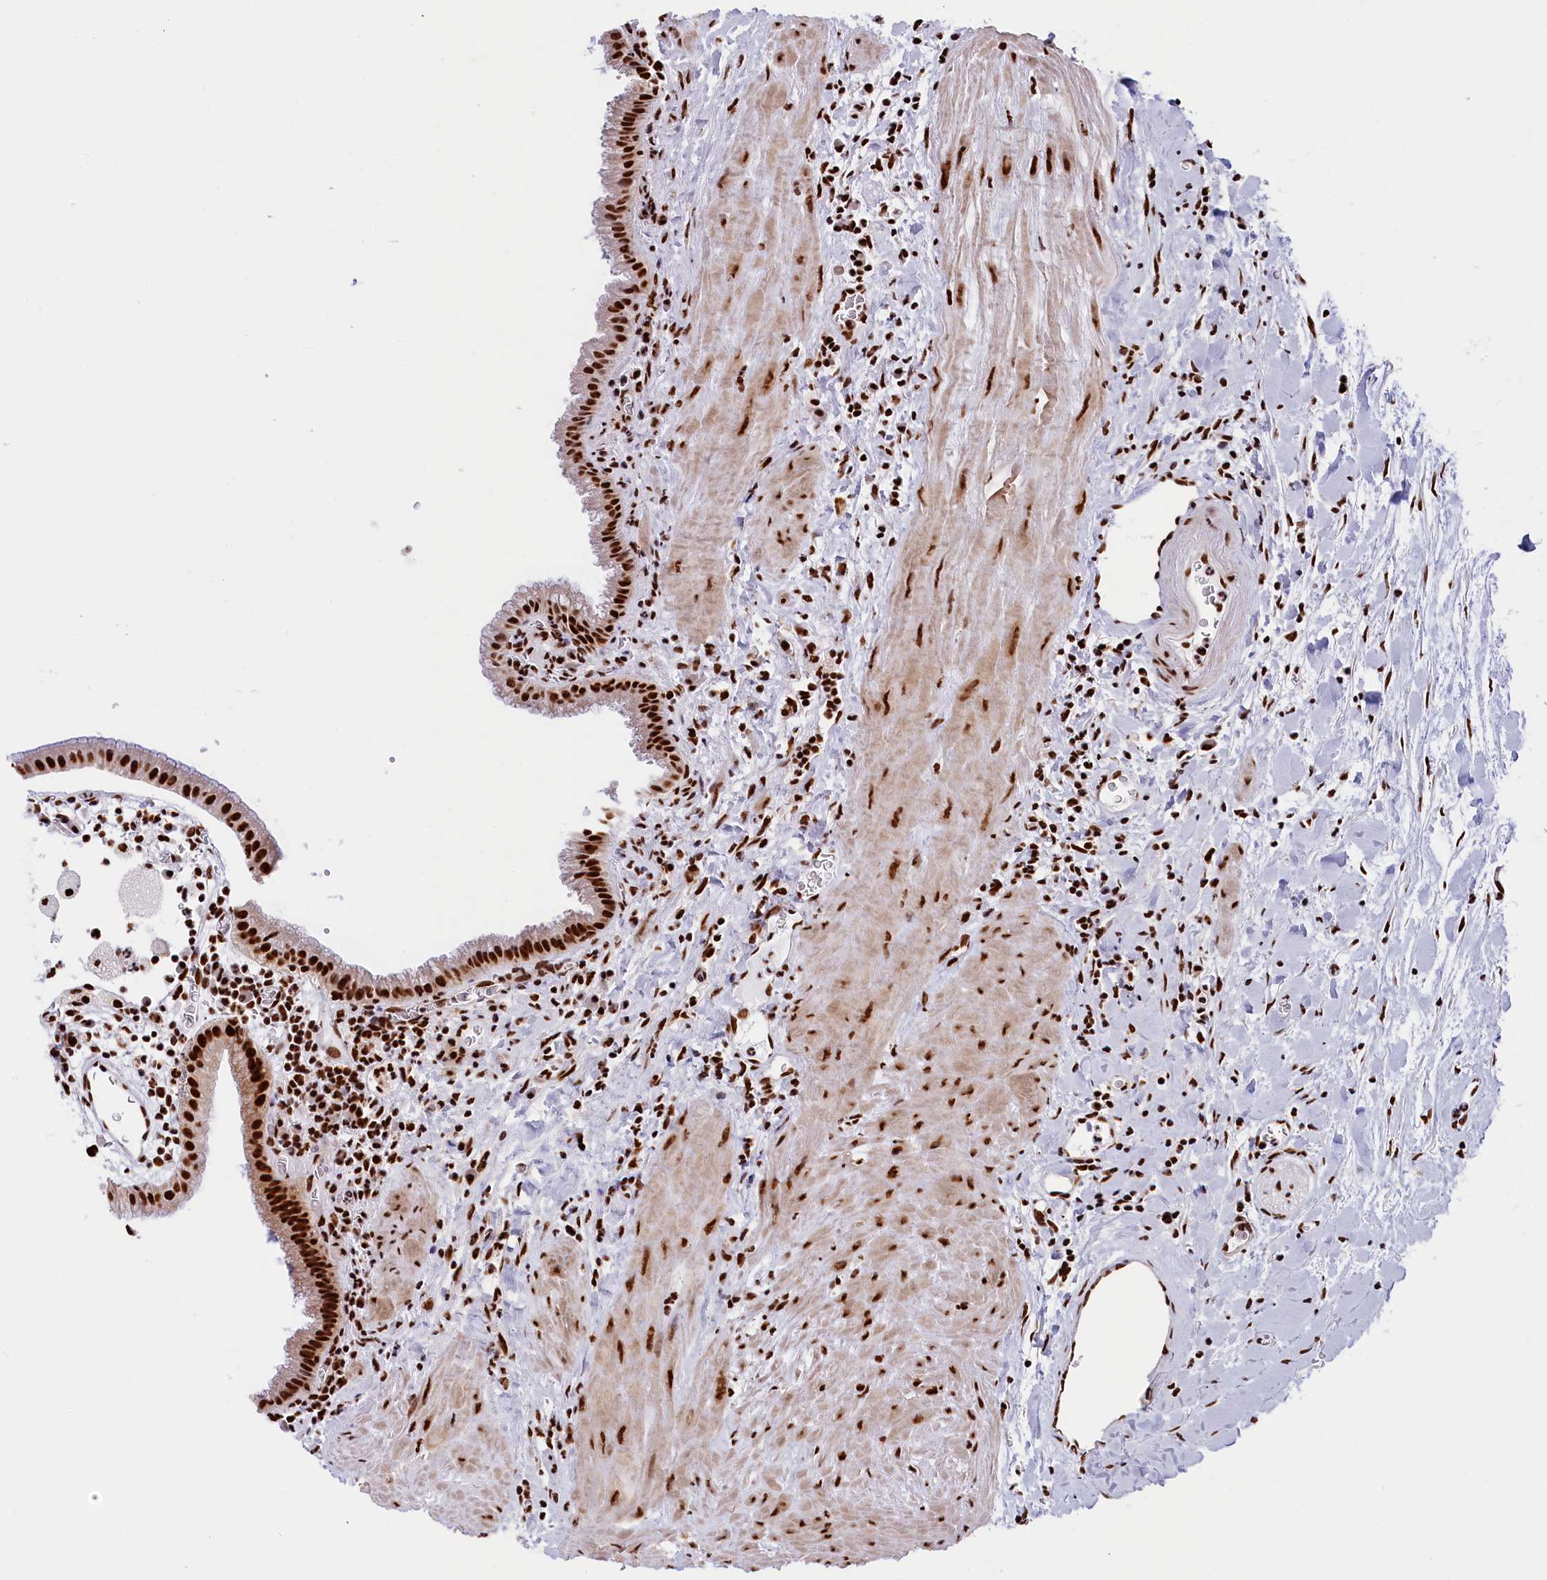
{"staining": {"intensity": "strong", "quantity": ">75%", "location": "nuclear"}, "tissue": "gallbladder", "cell_type": "Glandular cells", "image_type": "normal", "snomed": [{"axis": "morphology", "description": "Normal tissue, NOS"}, {"axis": "topography", "description": "Gallbladder"}], "caption": "IHC photomicrograph of unremarkable gallbladder stained for a protein (brown), which exhibits high levels of strong nuclear positivity in about >75% of glandular cells.", "gene": "SNRNP70", "patient": {"sex": "male", "age": 78}}